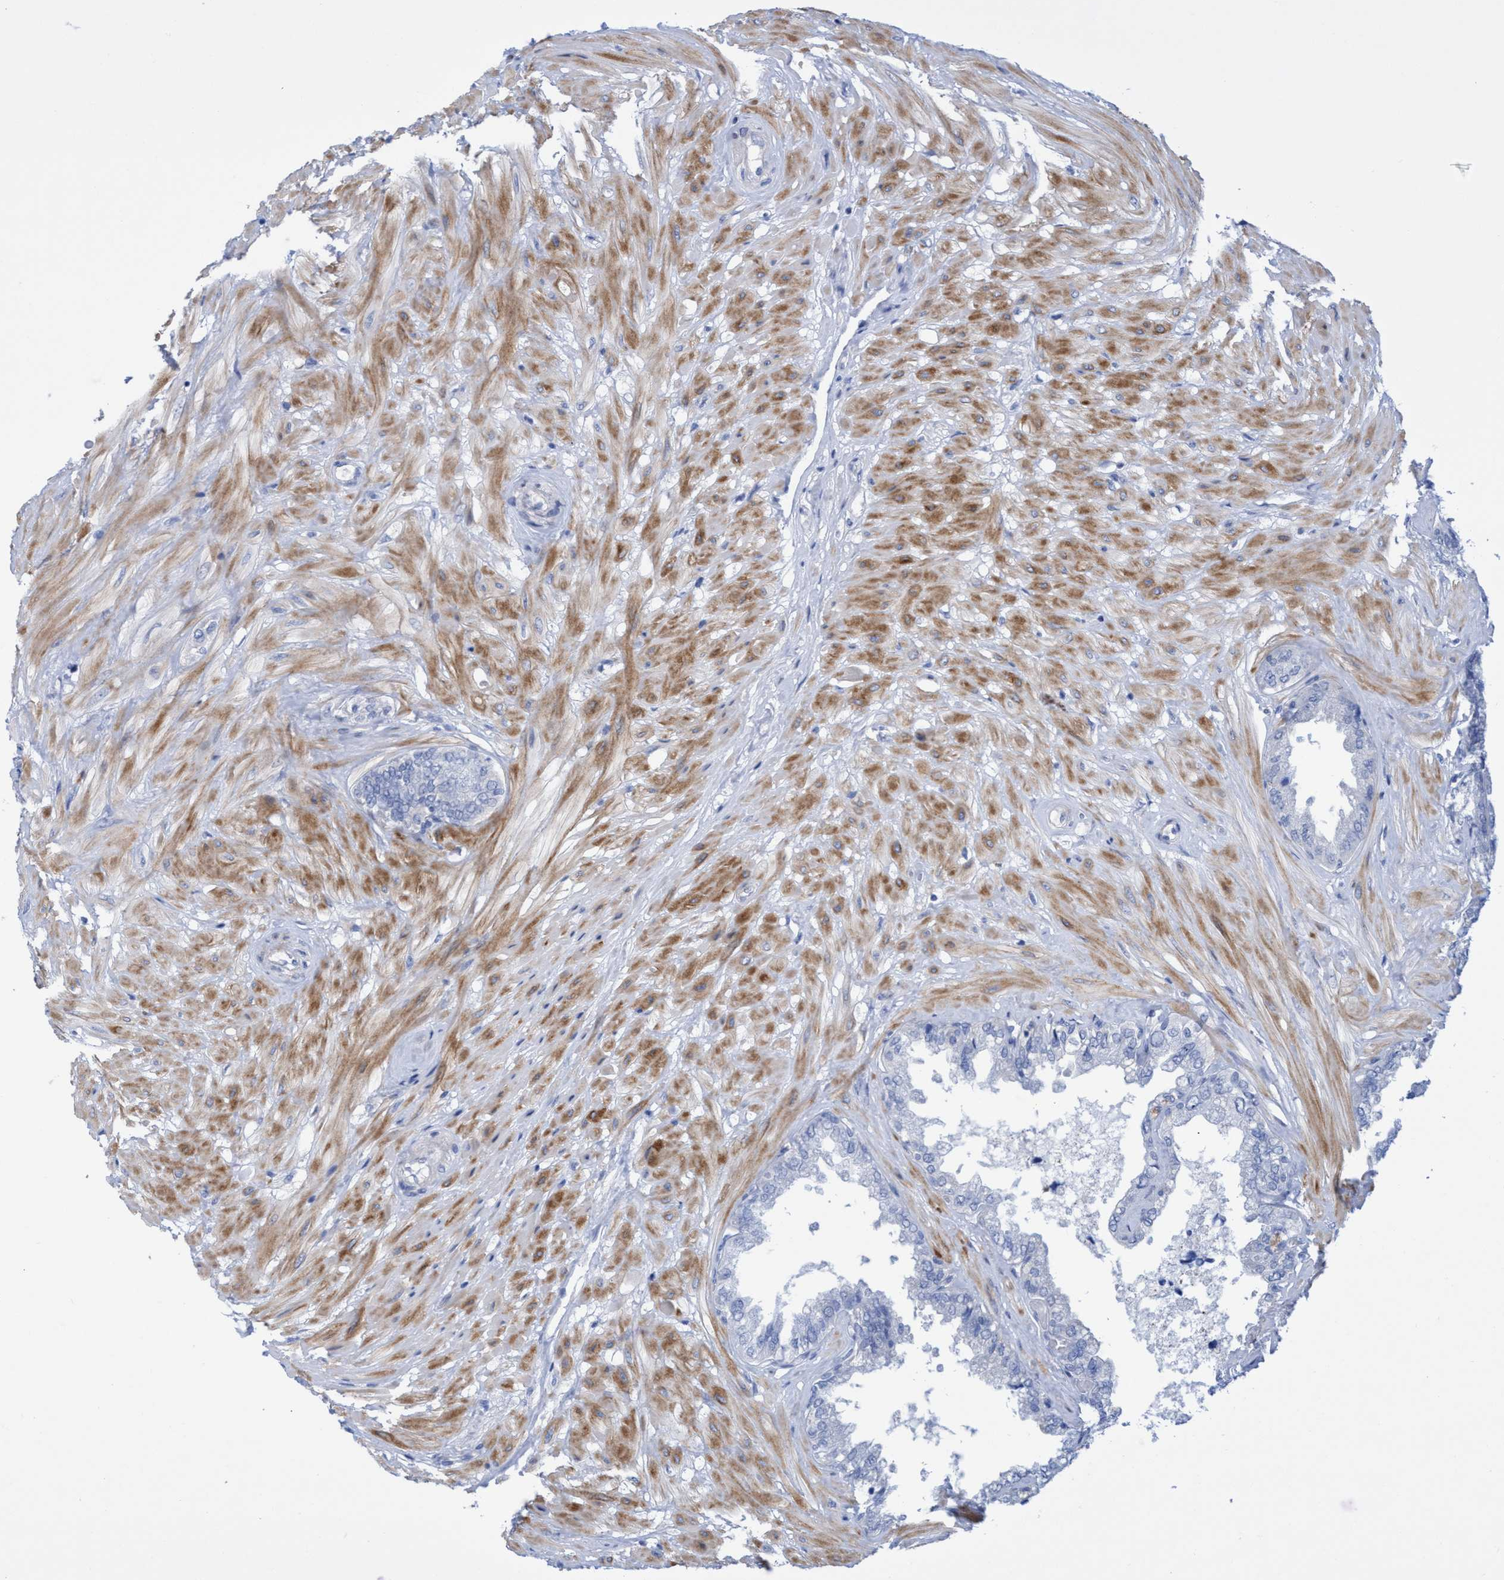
{"staining": {"intensity": "negative", "quantity": "none", "location": "none"}, "tissue": "seminal vesicle", "cell_type": "Glandular cells", "image_type": "normal", "snomed": [{"axis": "morphology", "description": "Normal tissue, NOS"}, {"axis": "topography", "description": "Seminal veicle"}], "caption": "Immunohistochemistry (IHC) histopathology image of benign seminal vesicle: human seminal vesicle stained with DAB shows no significant protein expression in glandular cells. (Brightfield microscopy of DAB (3,3'-diaminobenzidine) immunohistochemistry at high magnification).", "gene": "R3HCC1", "patient": {"sex": "male", "age": 46}}